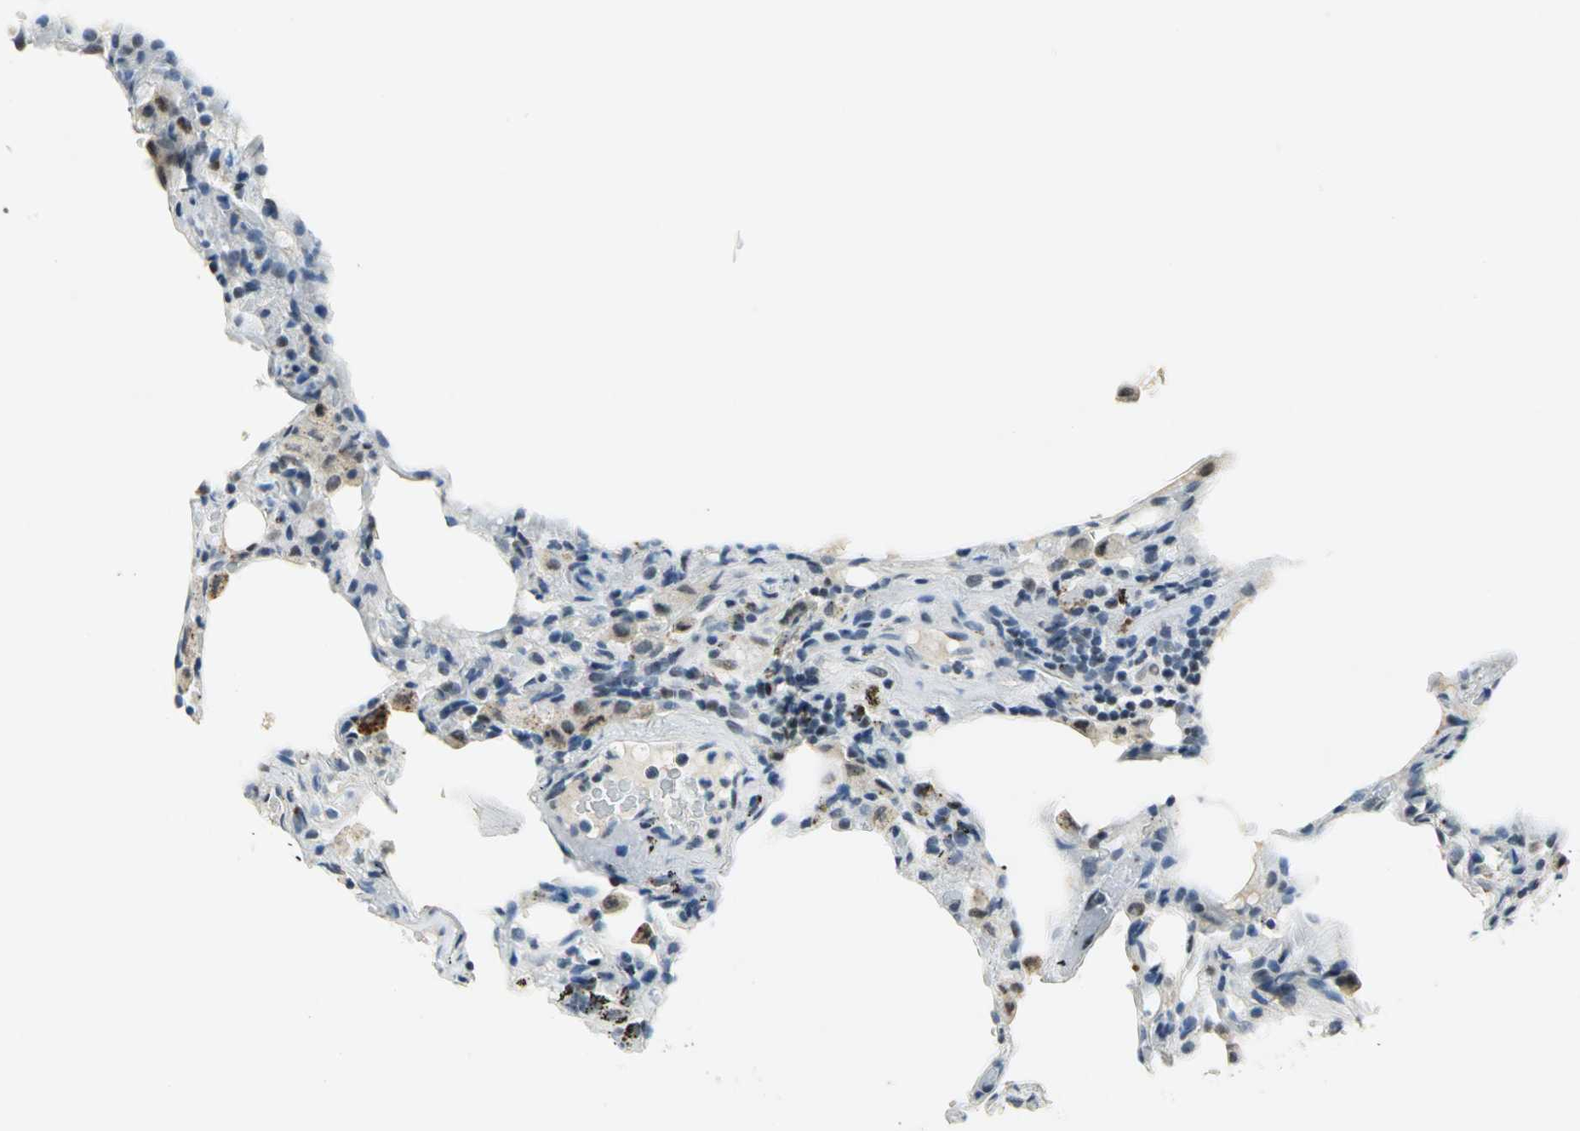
{"staining": {"intensity": "negative", "quantity": "none", "location": "none"}, "tissue": "lung", "cell_type": "Alveolar cells", "image_type": "normal", "snomed": [{"axis": "morphology", "description": "Normal tissue, NOS"}, {"axis": "topography", "description": "Lung"}], "caption": "The IHC micrograph has no significant positivity in alveolar cells of lung.", "gene": "RAD17", "patient": {"sex": "male", "age": 59}}